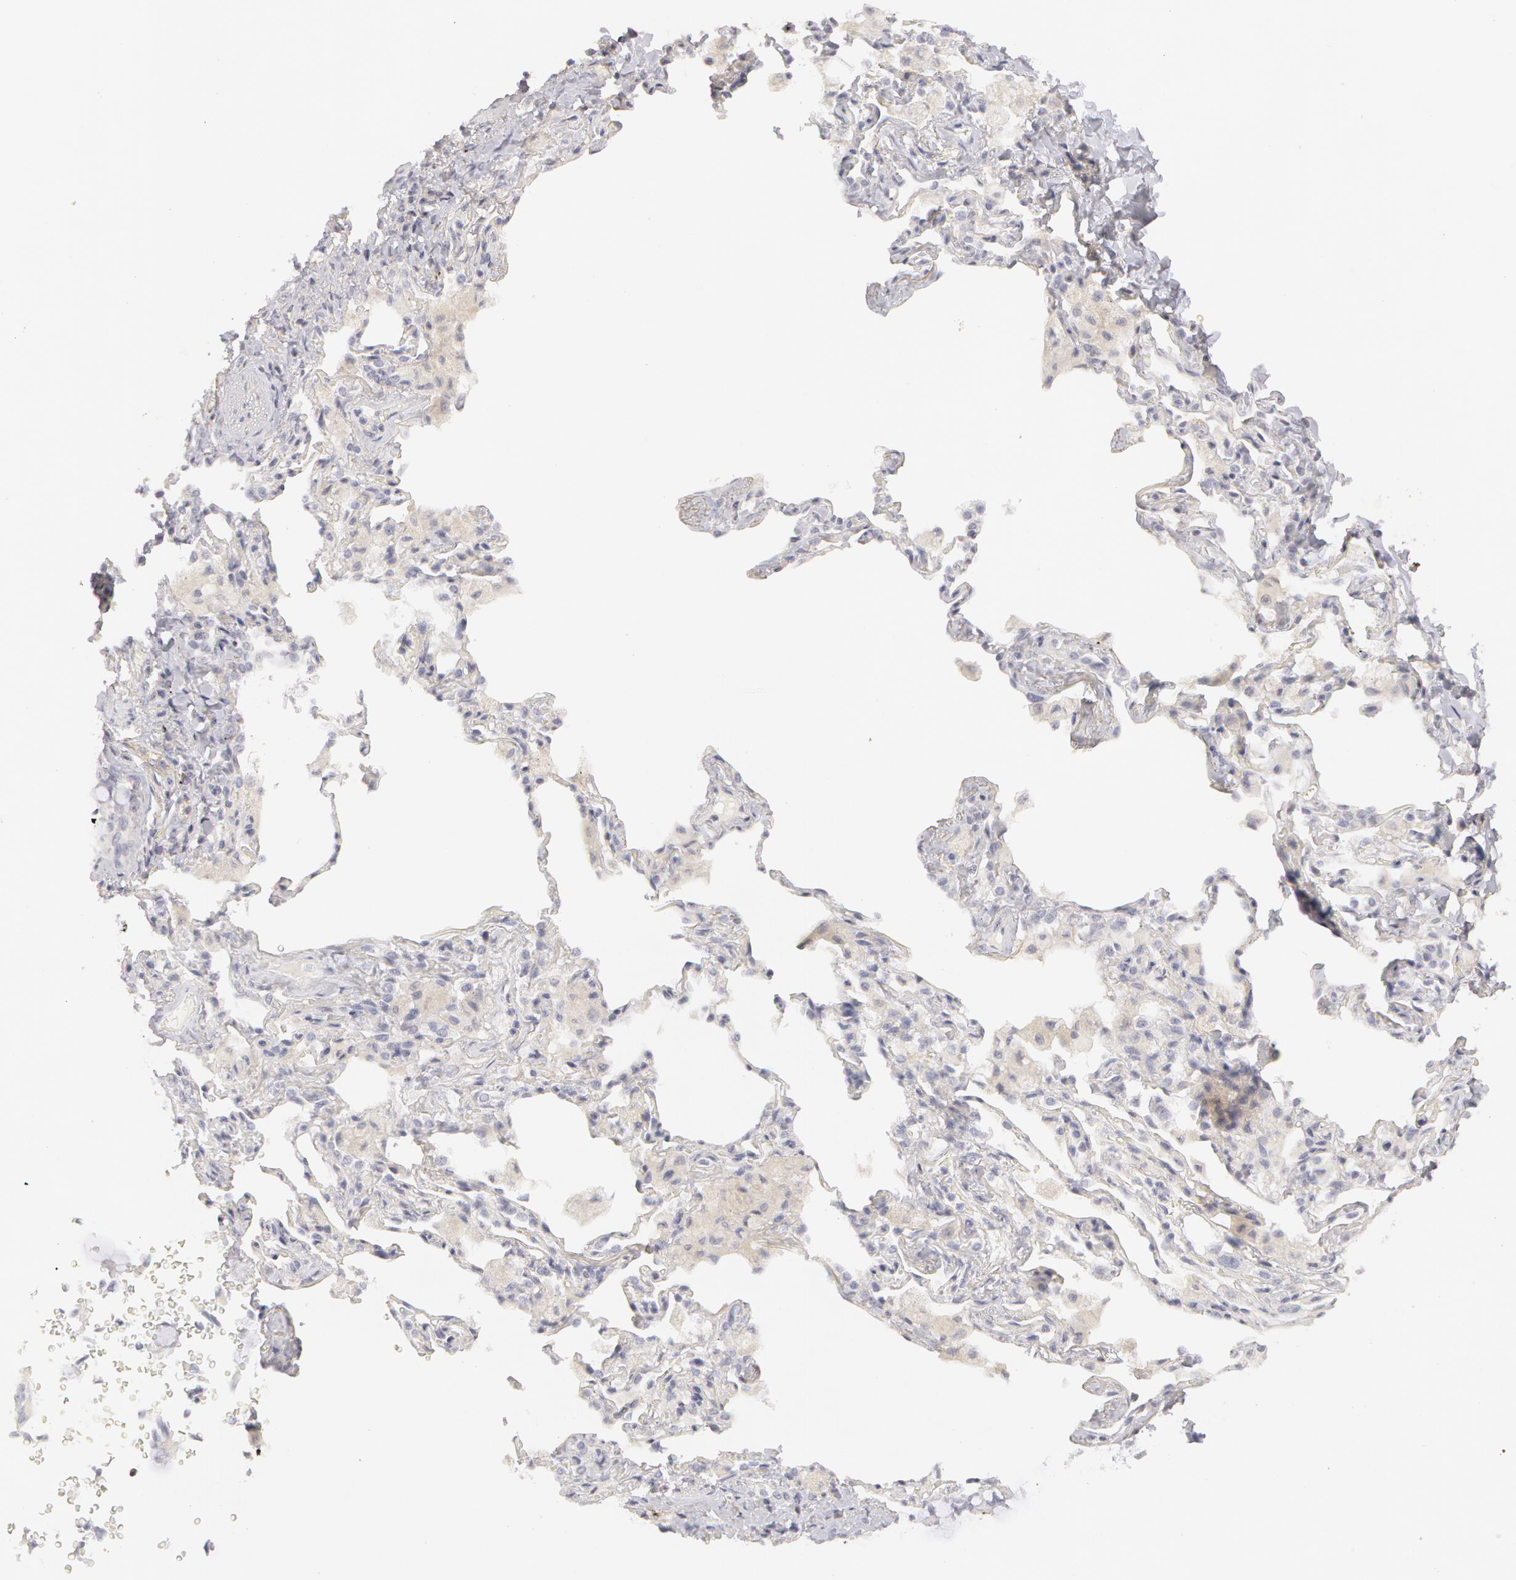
{"staining": {"intensity": "negative", "quantity": "none", "location": "none"}, "tissue": "bronchus", "cell_type": "Respiratory epithelial cells", "image_type": "normal", "snomed": [{"axis": "morphology", "description": "Normal tissue, NOS"}, {"axis": "topography", "description": "Lung"}], "caption": "The immunohistochemistry histopathology image has no significant expression in respiratory epithelial cells of bronchus. The staining is performed using DAB (3,3'-diaminobenzidine) brown chromogen with nuclei counter-stained in using hematoxylin.", "gene": "ABCB1", "patient": {"sex": "male", "age": 54}}